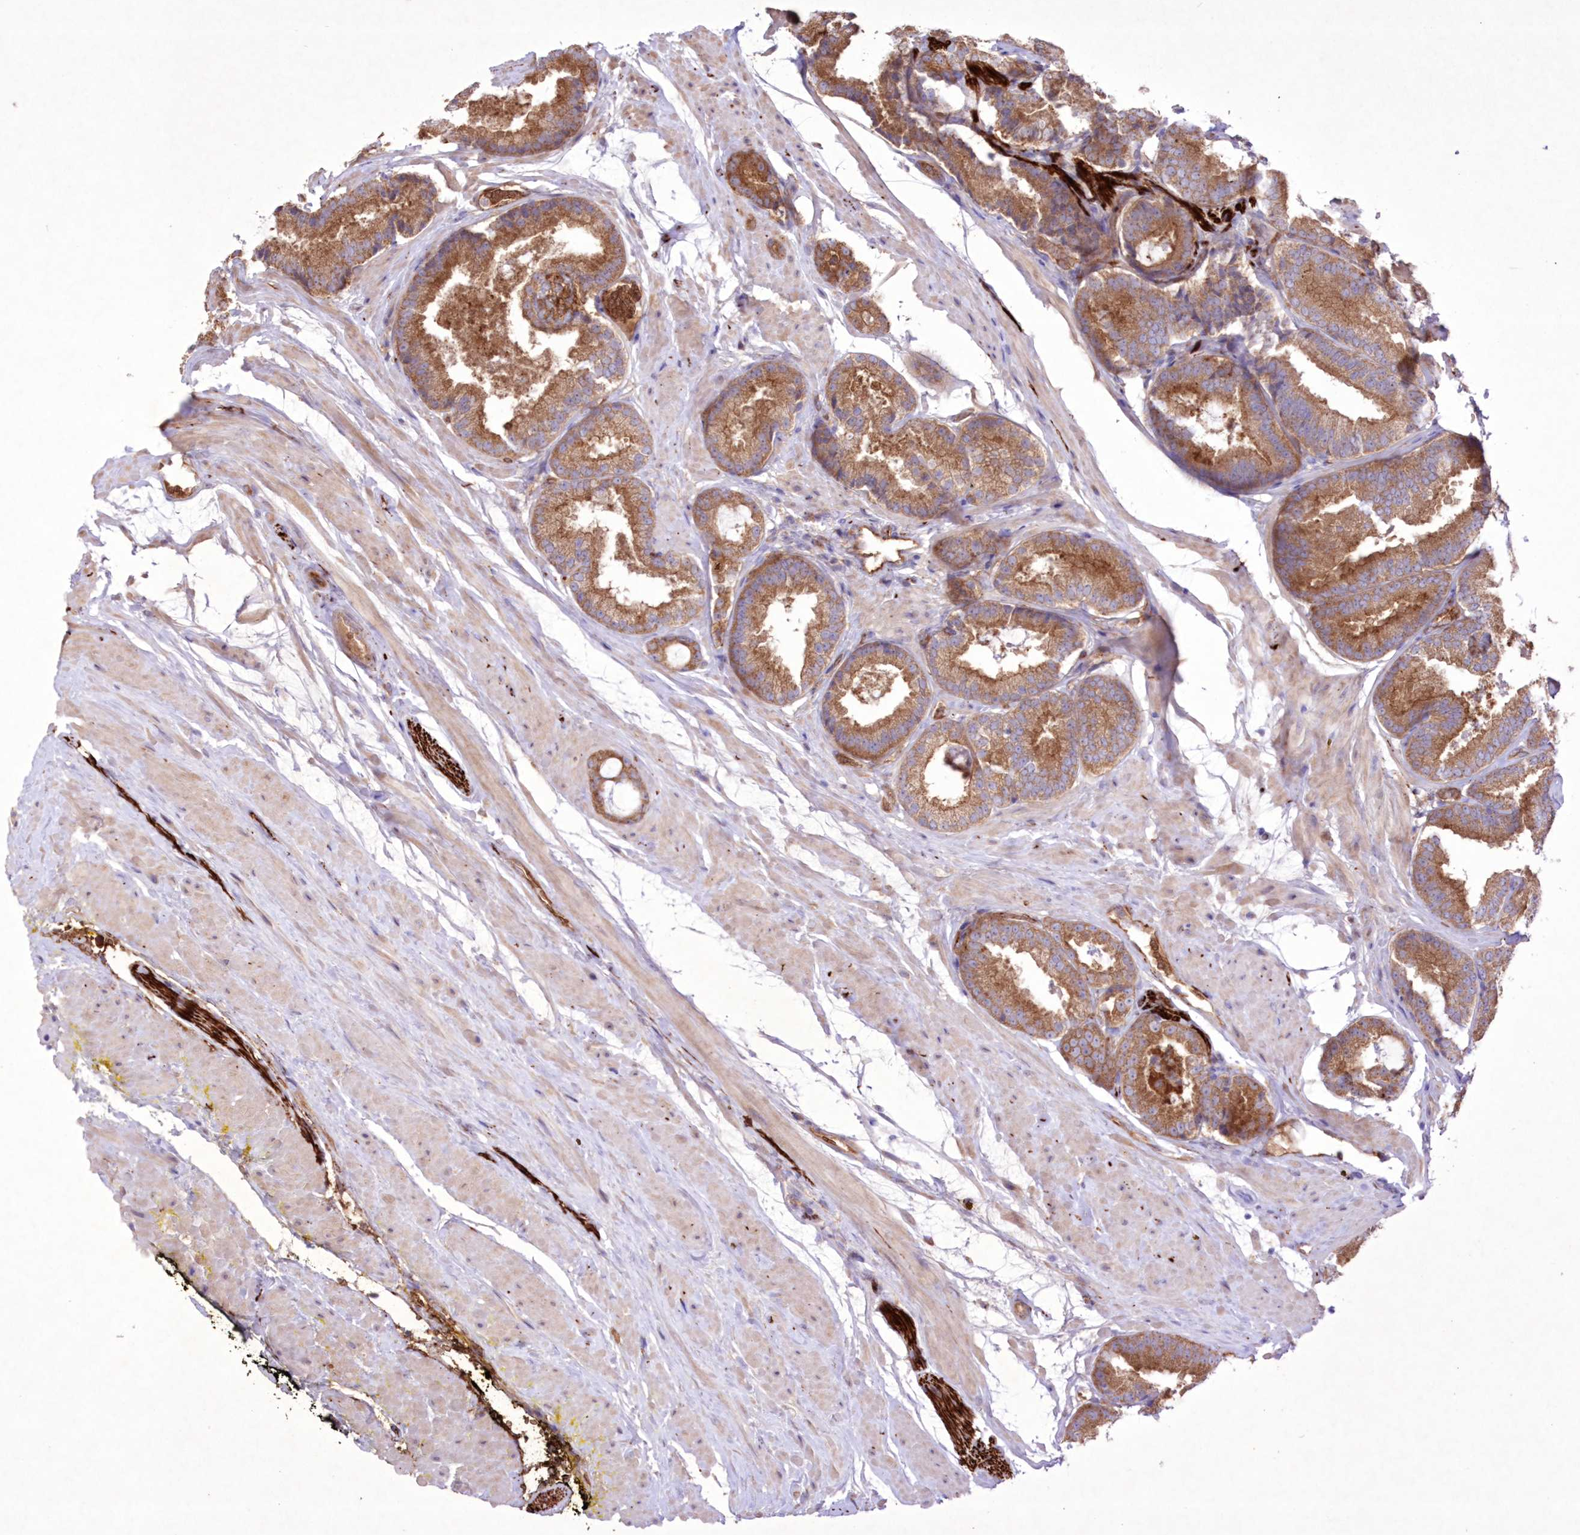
{"staining": {"intensity": "moderate", "quantity": ">75%", "location": "cytoplasmic/membranous"}, "tissue": "prostate cancer", "cell_type": "Tumor cells", "image_type": "cancer", "snomed": [{"axis": "morphology", "description": "Adenocarcinoma, Low grade"}, {"axis": "topography", "description": "Prostate"}], "caption": "This photomicrograph demonstrates immunohistochemistry staining of human adenocarcinoma (low-grade) (prostate), with medium moderate cytoplasmic/membranous expression in about >75% of tumor cells.", "gene": "FCHO2", "patient": {"sex": "male", "age": 71}}